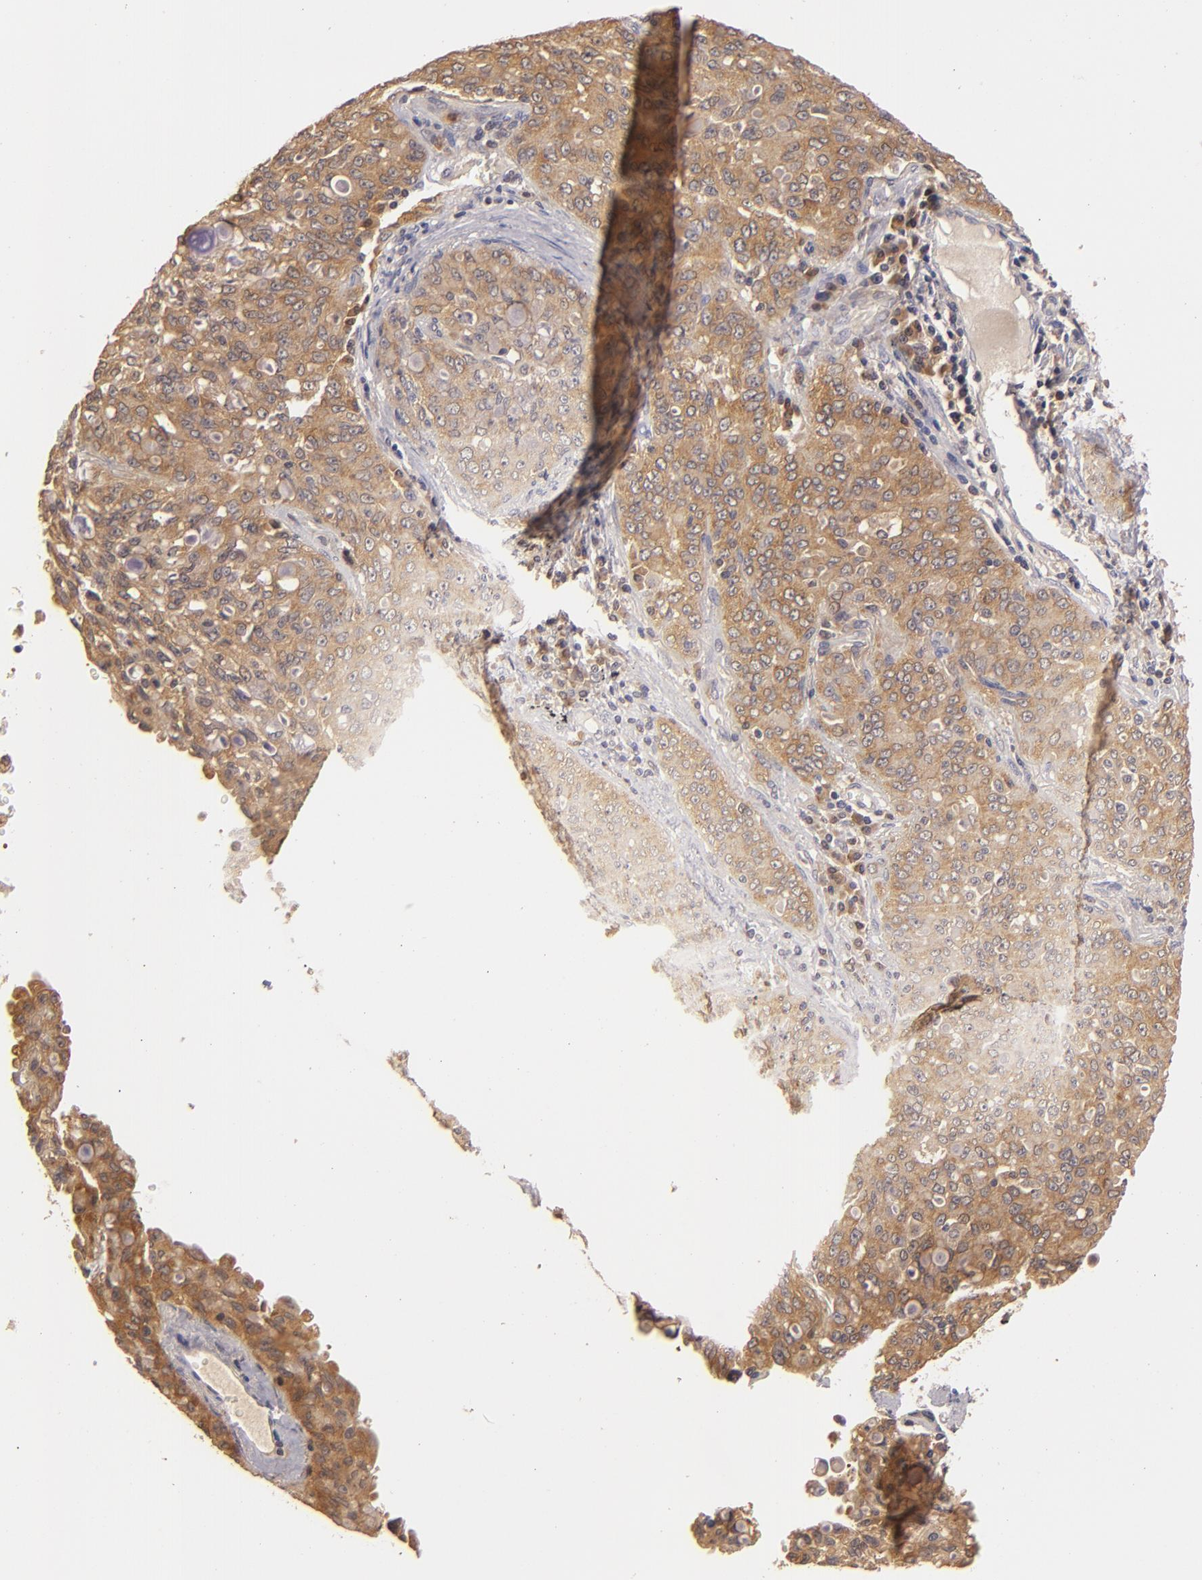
{"staining": {"intensity": "strong", "quantity": ">75%", "location": "cytoplasmic/membranous"}, "tissue": "lung cancer", "cell_type": "Tumor cells", "image_type": "cancer", "snomed": [{"axis": "morphology", "description": "Adenocarcinoma, NOS"}, {"axis": "topography", "description": "Lung"}], "caption": "Adenocarcinoma (lung) stained with a brown dye displays strong cytoplasmic/membranous positive positivity in approximately >75% of tumor cells.", "gene": "PRKCD", "patient": {"sex": "female", "age": 44}}